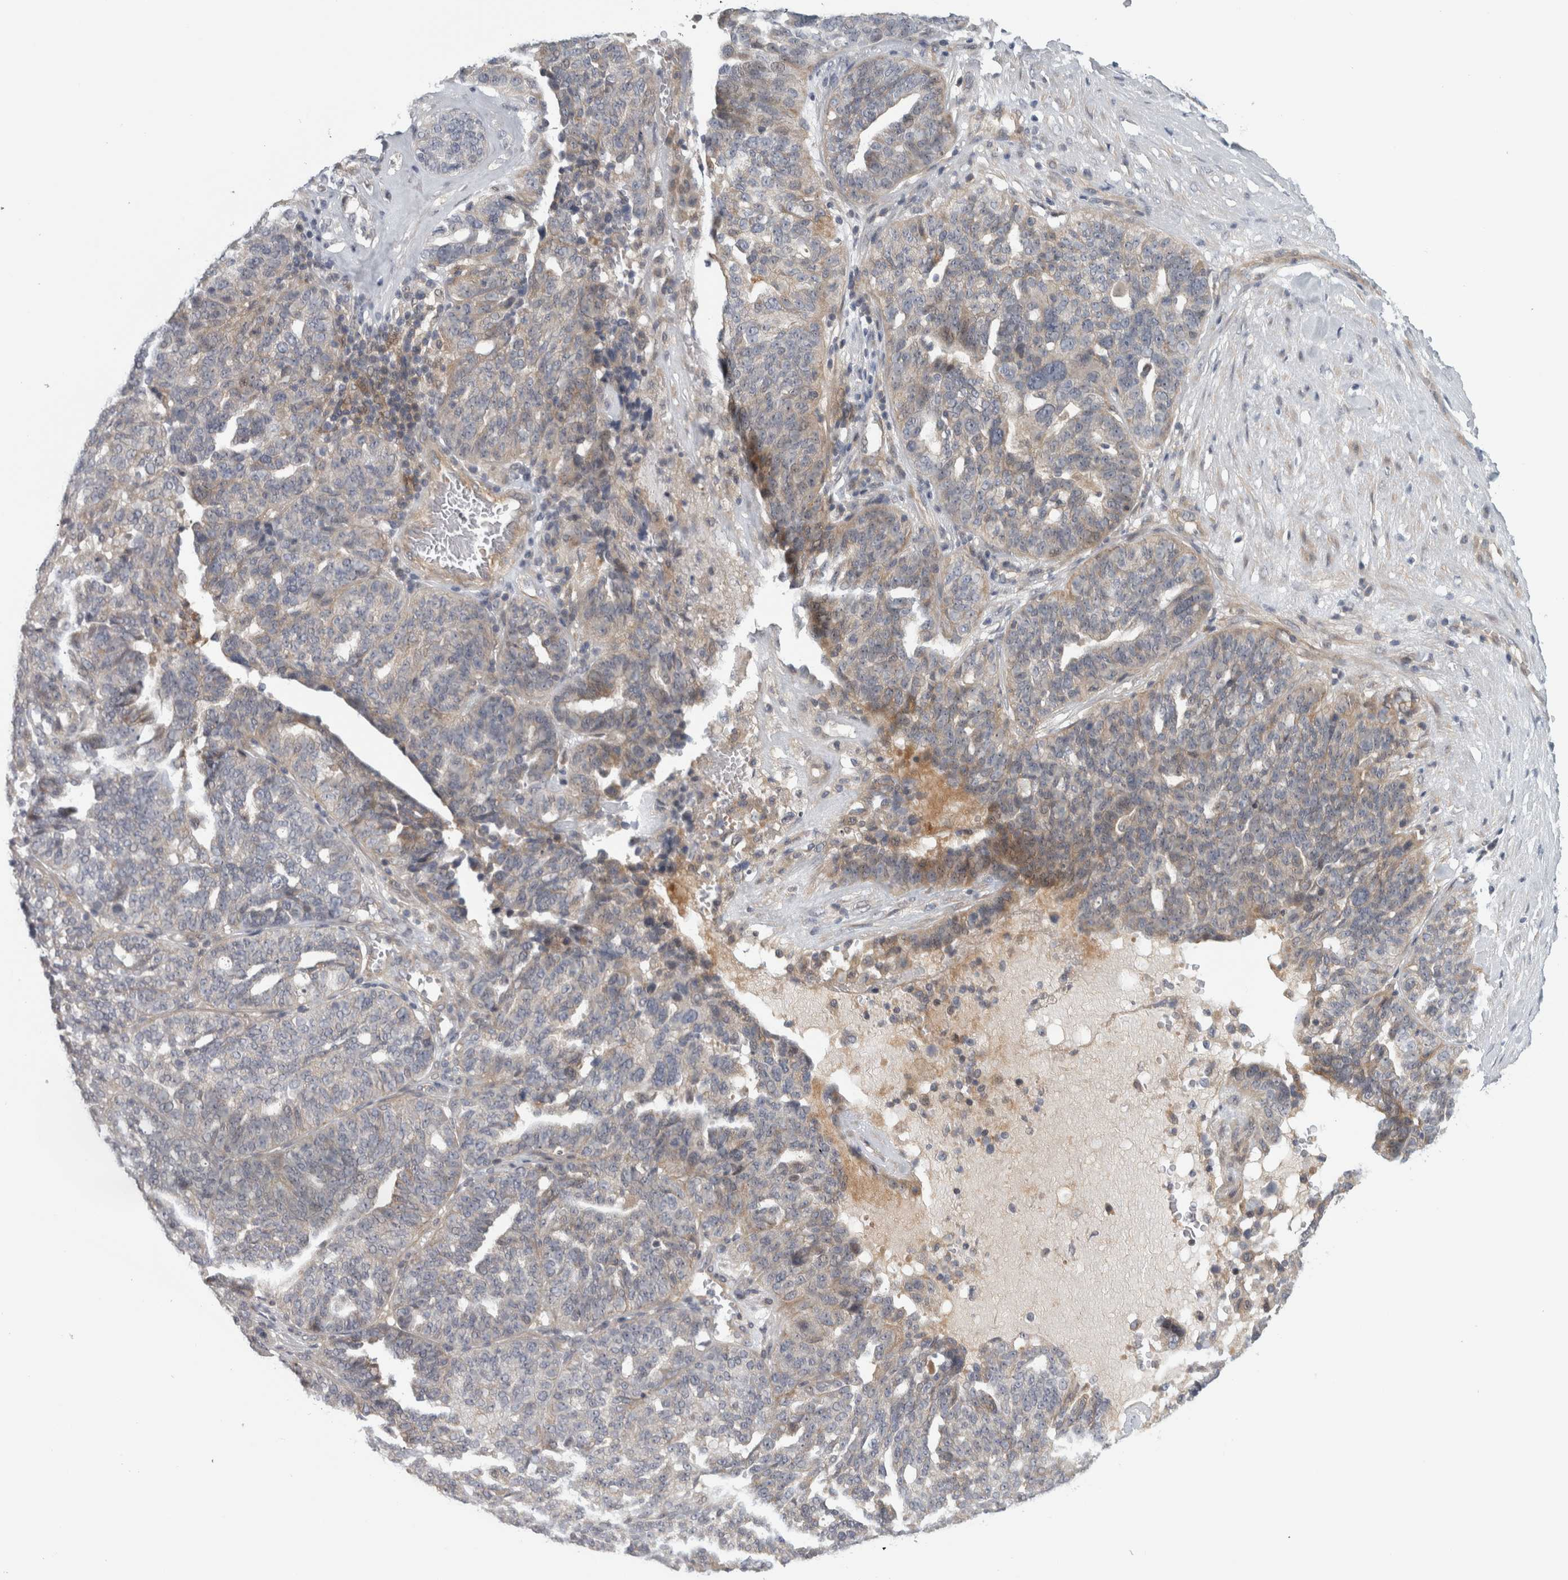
{"staining": {"intensity": "weak", "quantity": "<25%", "location": "cytoplasmic/membranous"}, "tissue": "ovarian cancer", "cell_type": "Tumor cells", "image_type": "cancer", "snomed": [{"axis": "morphology", "description": "Cystadenocarcinoma, serous, NOS"}, {"axis": "topography", "description": "Ovary"}], "caption": "Ovarian cancer was stained to show a protein in brown. There is no significant expression in tumor cells.", "gene": "ZNF804B", "patient": {"sex": "female", "age": 59}}